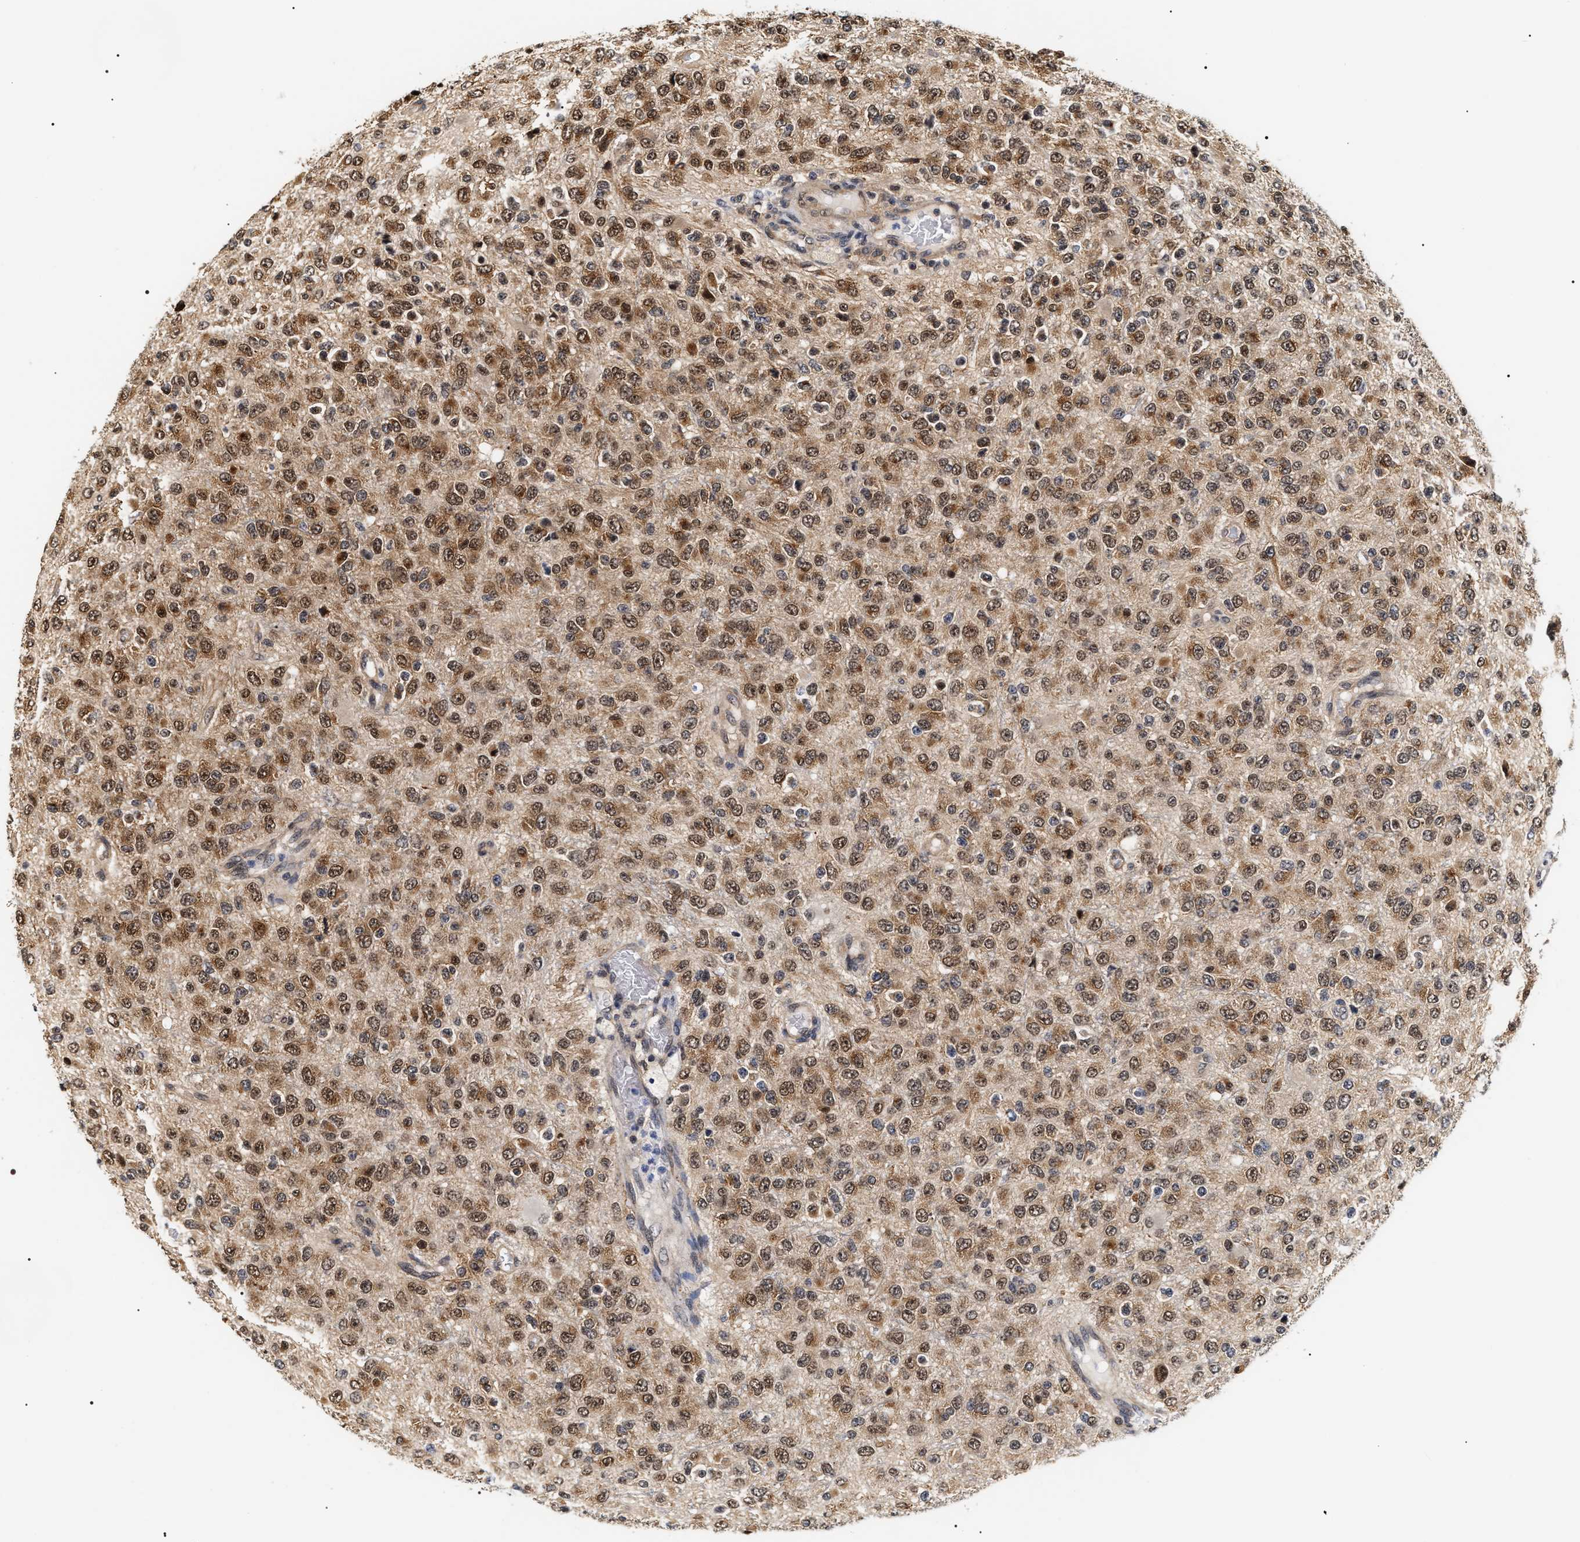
{"staining": {"intensity": "moderate", "quantity": ">75%", "location": "cytoplasmic/membranous,nuclear"}, "tissue": "glioma", "cell_type": "Tumor cells", "image_type": "cancer", "snomed": [{"axis": "morphology", "description": "Glioma, malignant, High grade"}, {"axis": "topography", "description": "pancreas cauda"}], "caption": "Approximately >75% of tumor cells in glioma display moderate cytoplasmic/membranous and nuclear protein positivity as visualized by brown immunohistochemical staining.", "gene": "BAG6", "patient": {"sex": "male", "age": 60}}